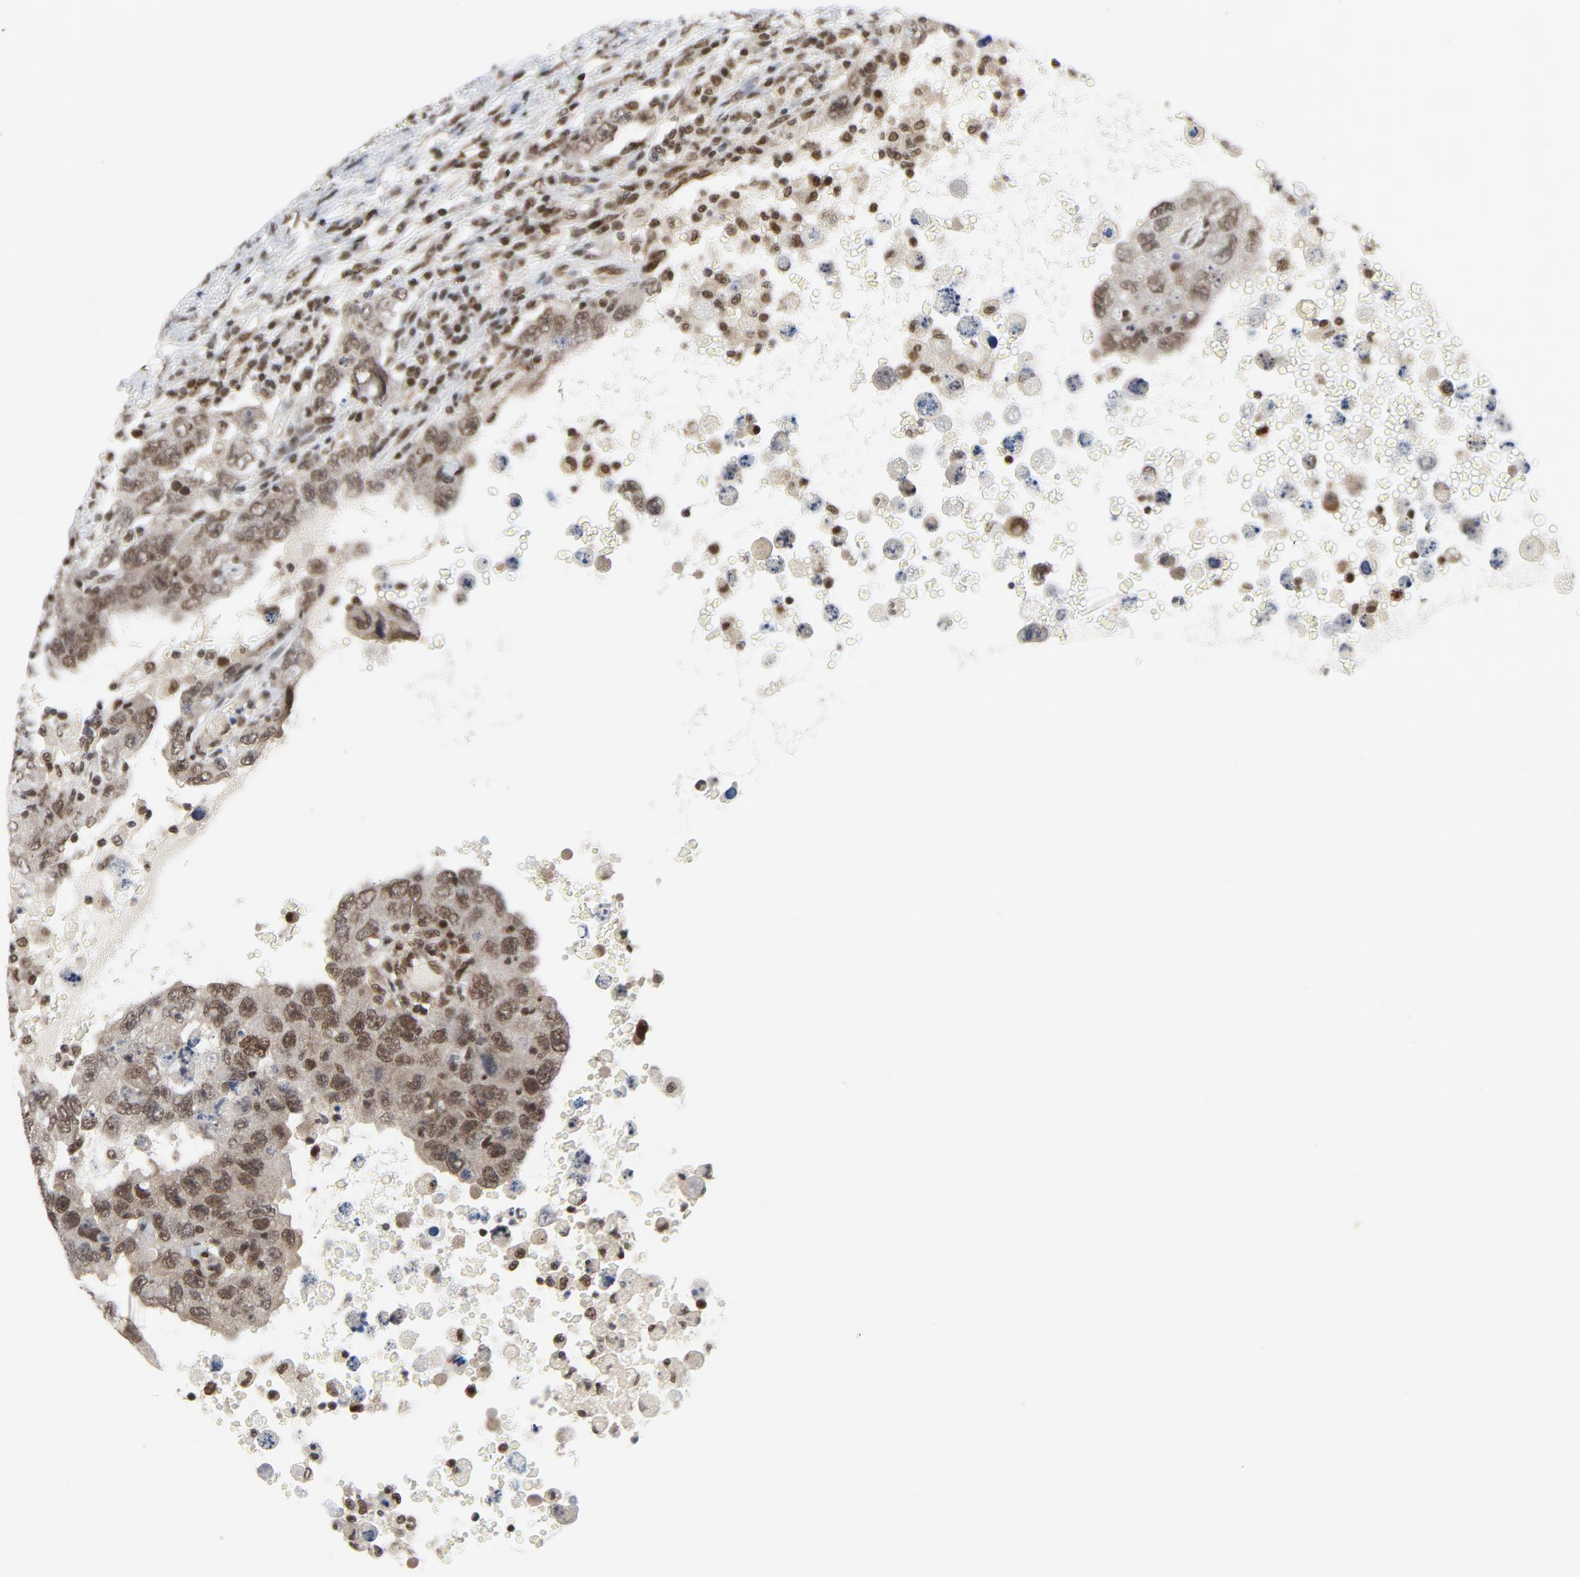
{"staining": {"intensity": "moderate", "quantity": ">75%", "location": "nuclear"}, "tissue": "testis cancer", "cell_type": "Tumor cells", "image_type": "cancer", "snomed": [{"axis": "morphology", "description": "Carcinoma, Embryonal, NOS"}, {"axis": "topography", "description": "Testis"}], "caption": "About >75% of tumor cells in human embryonal carcinoma (testis) show moderate nuclear protein staining as visualized by brown immunohistochemical staining.", "gene": "ERCC1", "patient": {"sex": "male", "age": 26}}